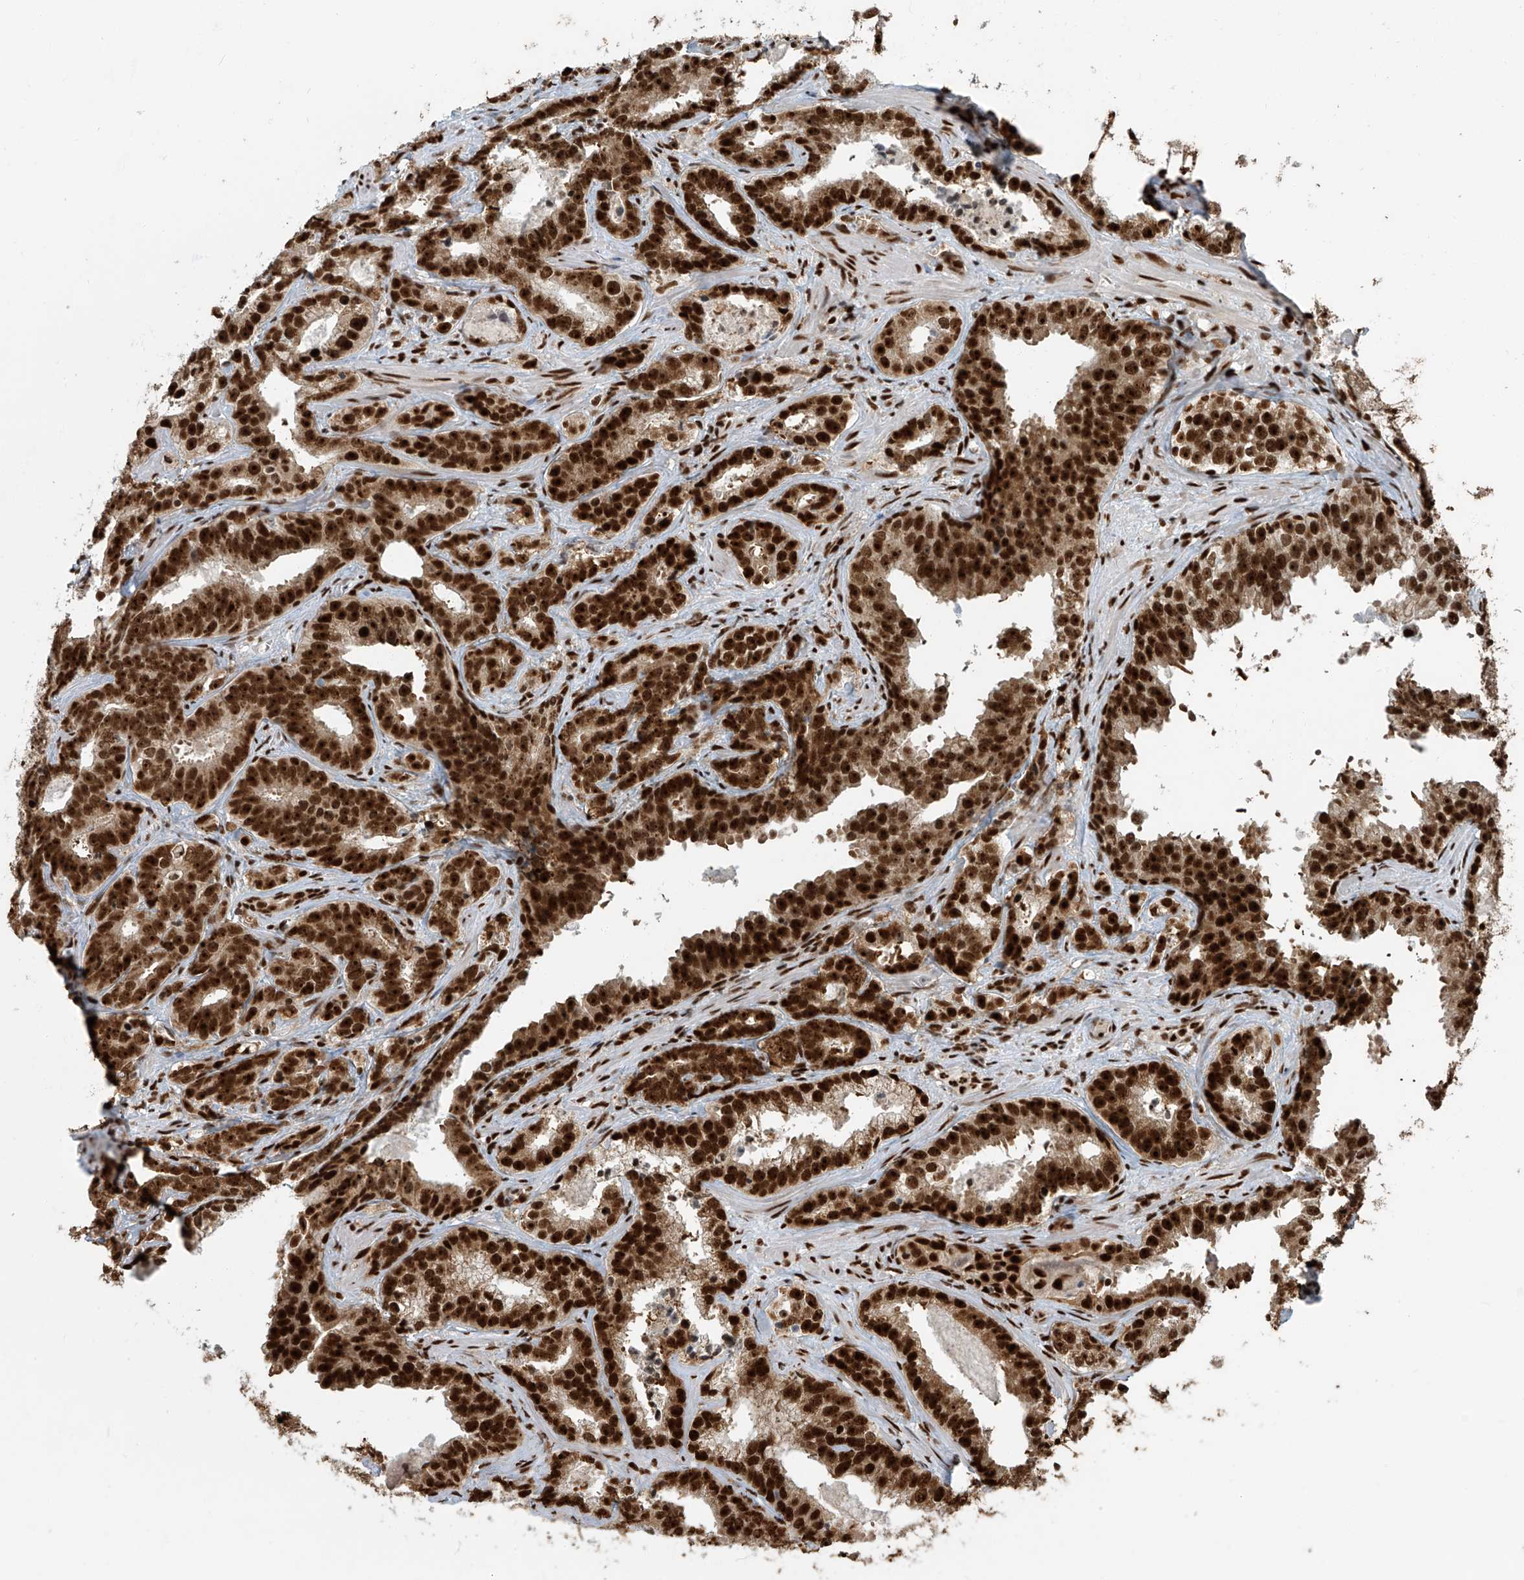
{"staining": {"intensity": "strong", "quantity": ">75%", "location": "cytoplasmic/membranous,nuclear"}, "tissue": "prostate cancer", "cell_type": "Tumor cells", "image_type": "cancer", "snomed": [{"axis": "morphology", "description": "Adenocarcinoma, High grade"}, {"axis": "topography", "description": "Prostate"}], "caption": "High-power microscopy captured an immunohistochemistry (IHC) image of prostate adenocarcinoma (high-grade), revealing strong cytoplasmic/membranous and nuclear staining in about >75% of tumor cells. (Stains: DAB (3,3'-diaminobenzidine) in brown, nuclei in blue, Microscopy: brightfield microscopy at high magnification).", "gene": "FAM193B", "patient": {"sex": "male", "age": 62}}